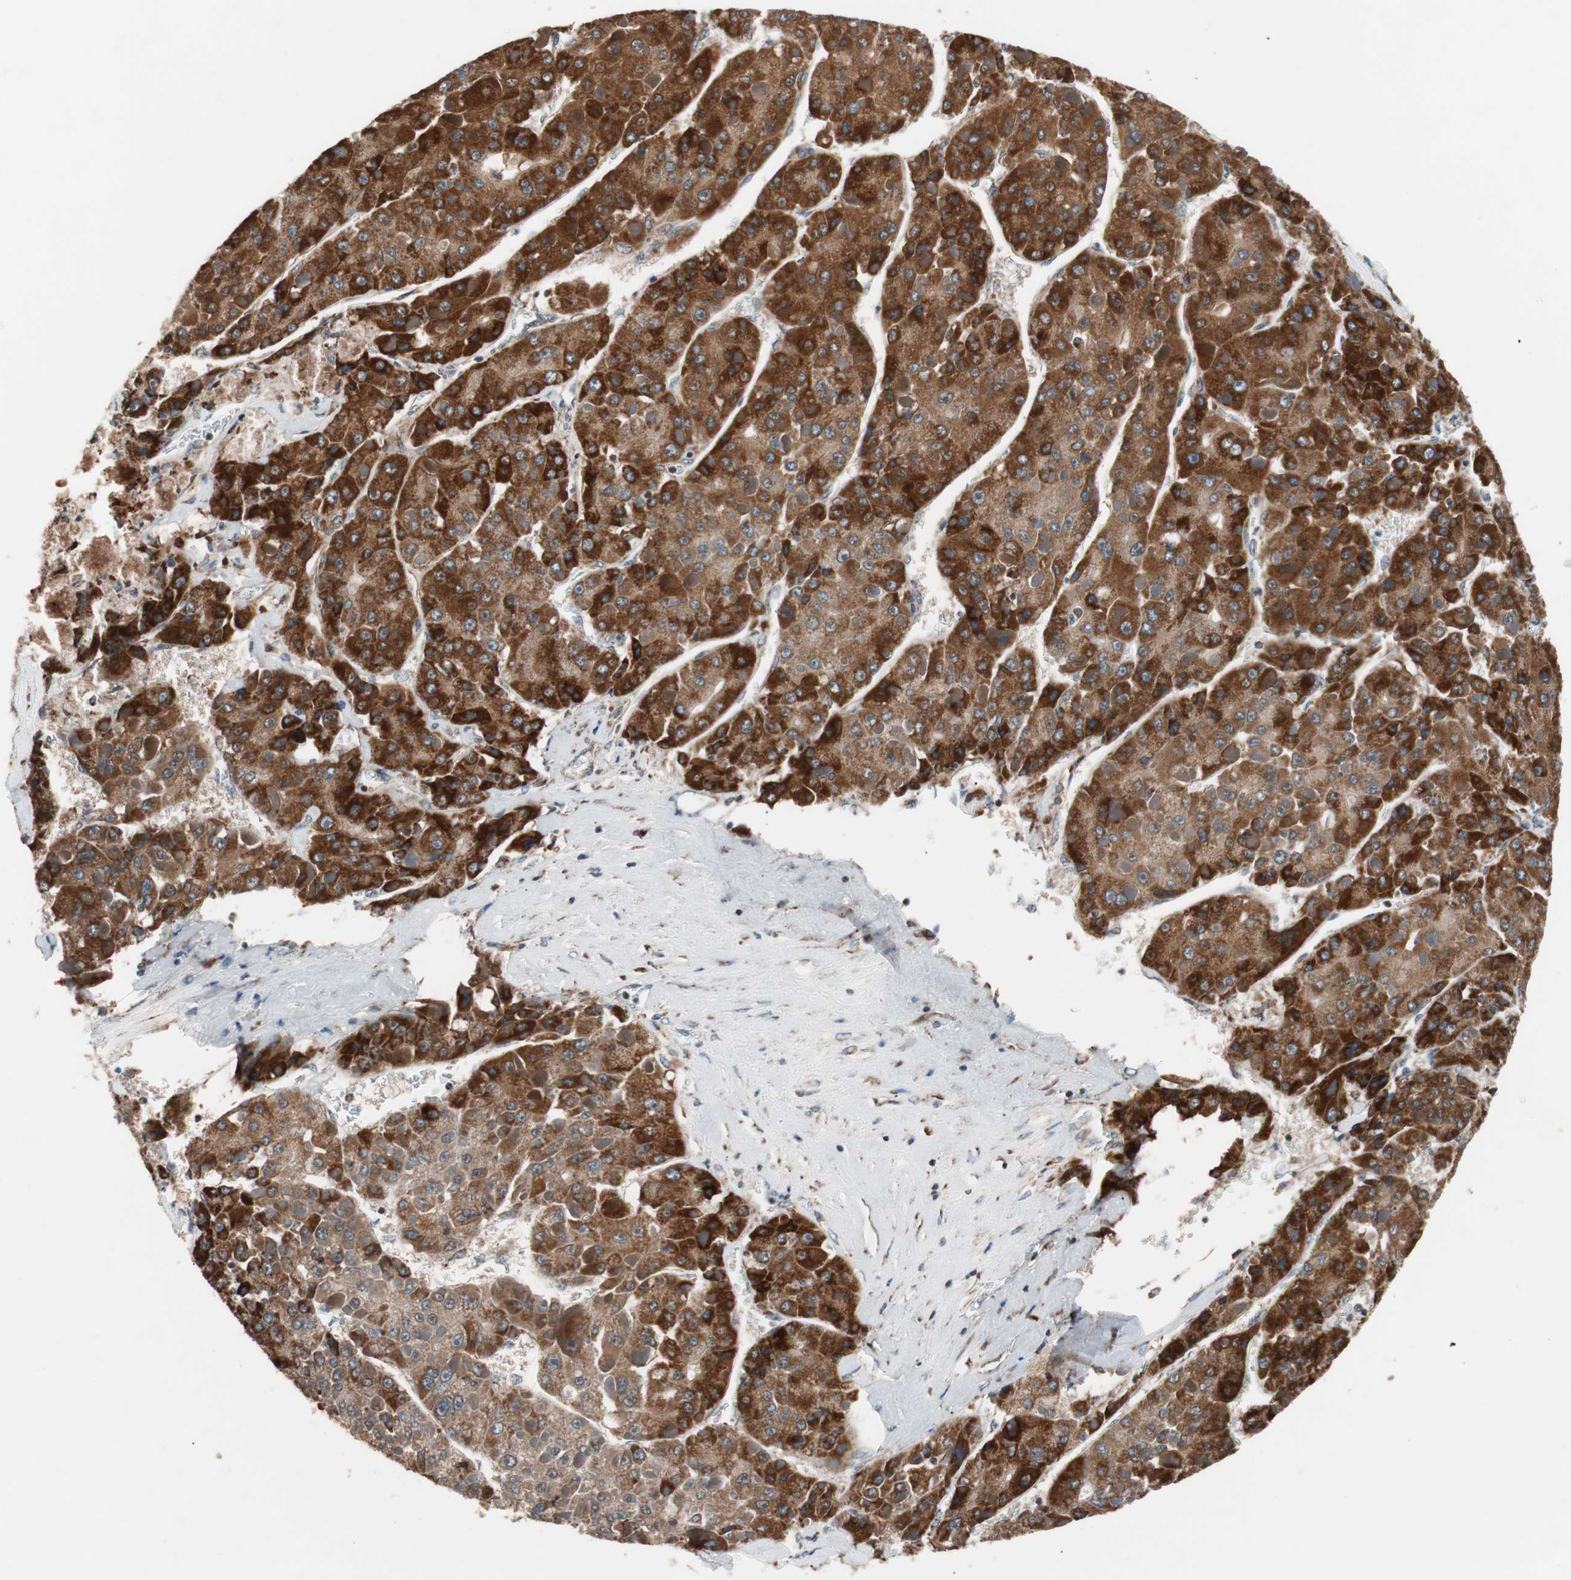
{"staining": {"intensity": "strong", "quantity": ">75%", "location": "cytoplasmic/membranous"}, "tissue": "liver cancer", "cell_type": "Tumor cells", "image_type": "cancer", "snomed": [{"axis": "morphology", "description": "Carcinoma, Hepatocellular, NOS"}, {"axis": "topography", "description": "Liver"}], "caption": "Brown immunohistochemical staining in human liver cancer displays strong cytoplasmic/membranous expression in approximately >75% of tumor cells. (Stains: DAB (3,3'-diaminobenzidine) in brown, nuclei in blue, Microscopy: brightfield microscopy at high magnification).", "gene": "PITRM1", "patient": {"sex": "female", "age": 73}}